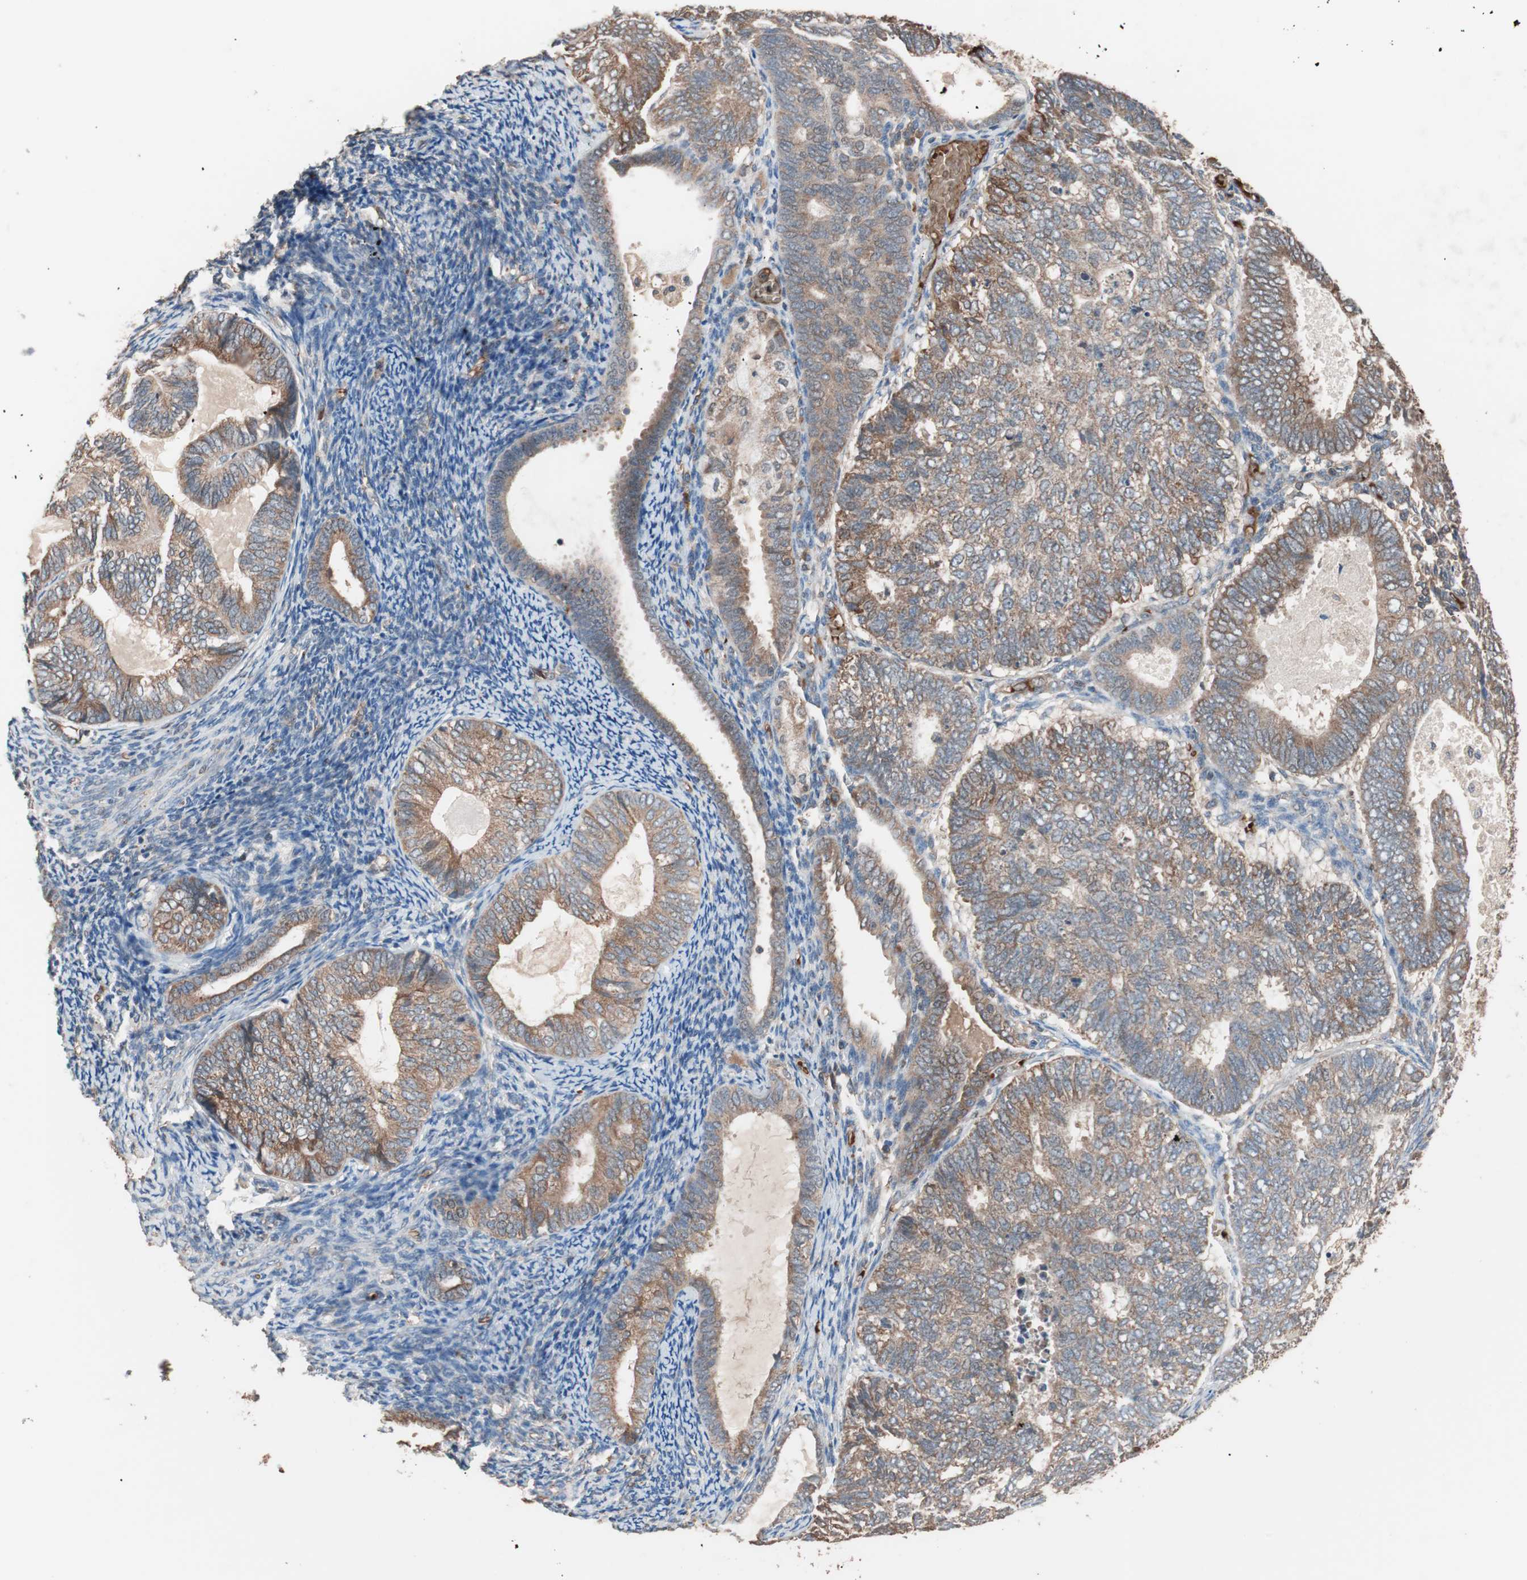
{"staining": {"intensity": "strong", "quantity": ">75%", "location": "cytoplasmic/membranous"}, "tissue": "endometrial cancer", "cell_type": "Tumor cells", "image_type": "cancer", "snomed": [{"axis": "morphology", "description": "Adenocarcinoma, NOS"}, {"axis": "topography", "description": "Uterus"}], "caption": "Endometrial cancer (adenocarcinoma) stained for a protein reveals strong cytoplasmic/membranous positivity in tumor cells. The staining is performed using DAB (3,3'-diaminobenzidine) brown chromogen to label protein expression. The nuclei are counter-stained blue using hematoxylin.", "gene": "GLYCTK", "patient": {"sex": "female", "age": 60}}